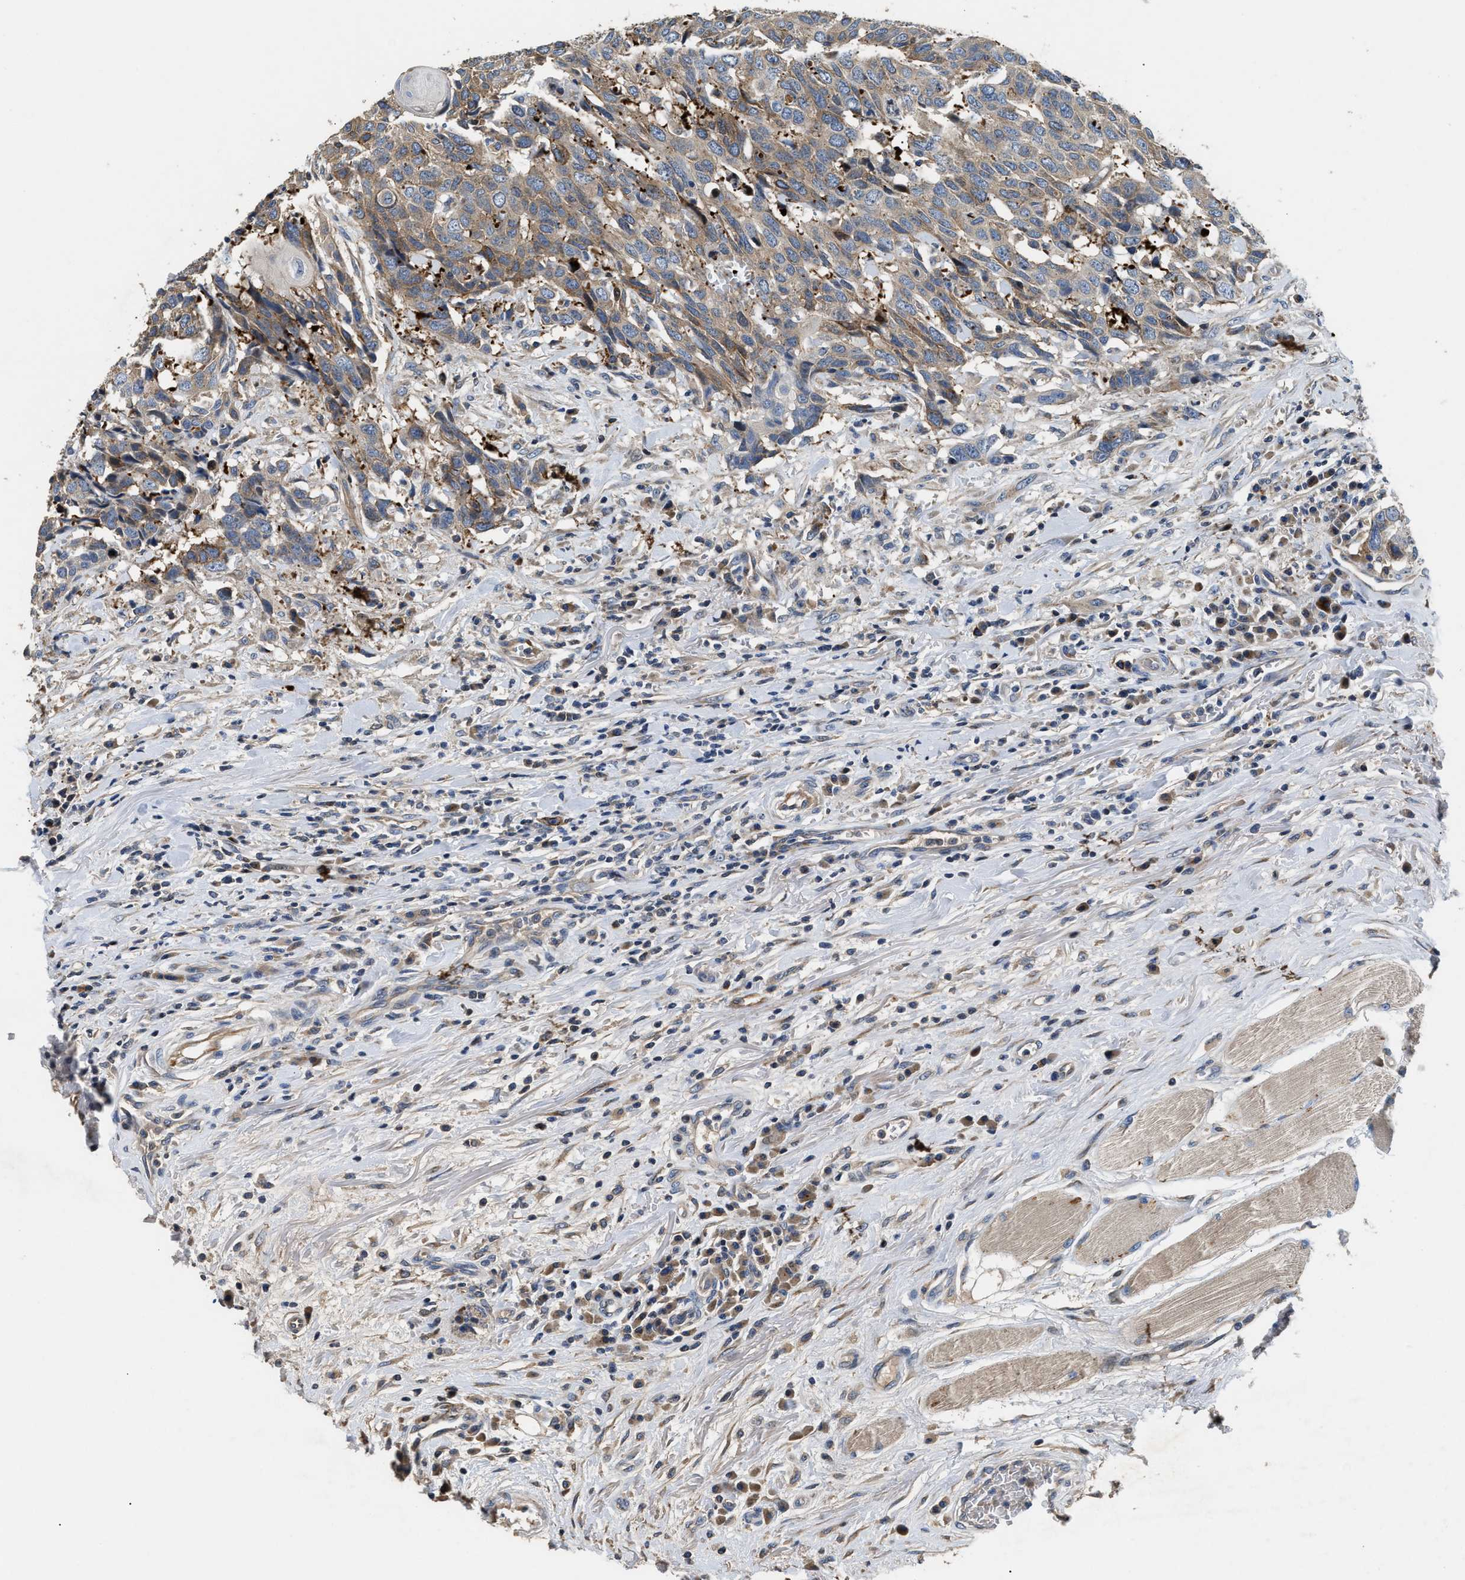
{"staining": {"intensity": "weak", "quantity": "25%-75%", "location": "cytoplasmic/membranous"}, "tissue": "head and neck cancer", "cell_type": "Tumor cells", "image_type": "cancer", "snomed": [{"axis": "morphology", "description": "Squamous cell carcinoma, NOS"}, {"axis": "topography", "description": "Head-Neck"}], "caption": "A photomicrograph of human head and neck cancer stained for a protein shows weak cytoplasmic/membranous brown staining in tumor cells. (brown staining indicates protein expression, while blue staining denotes nuclei).", "gene": "IL17RC", "patient": {"sex": "male", "age": 66}}